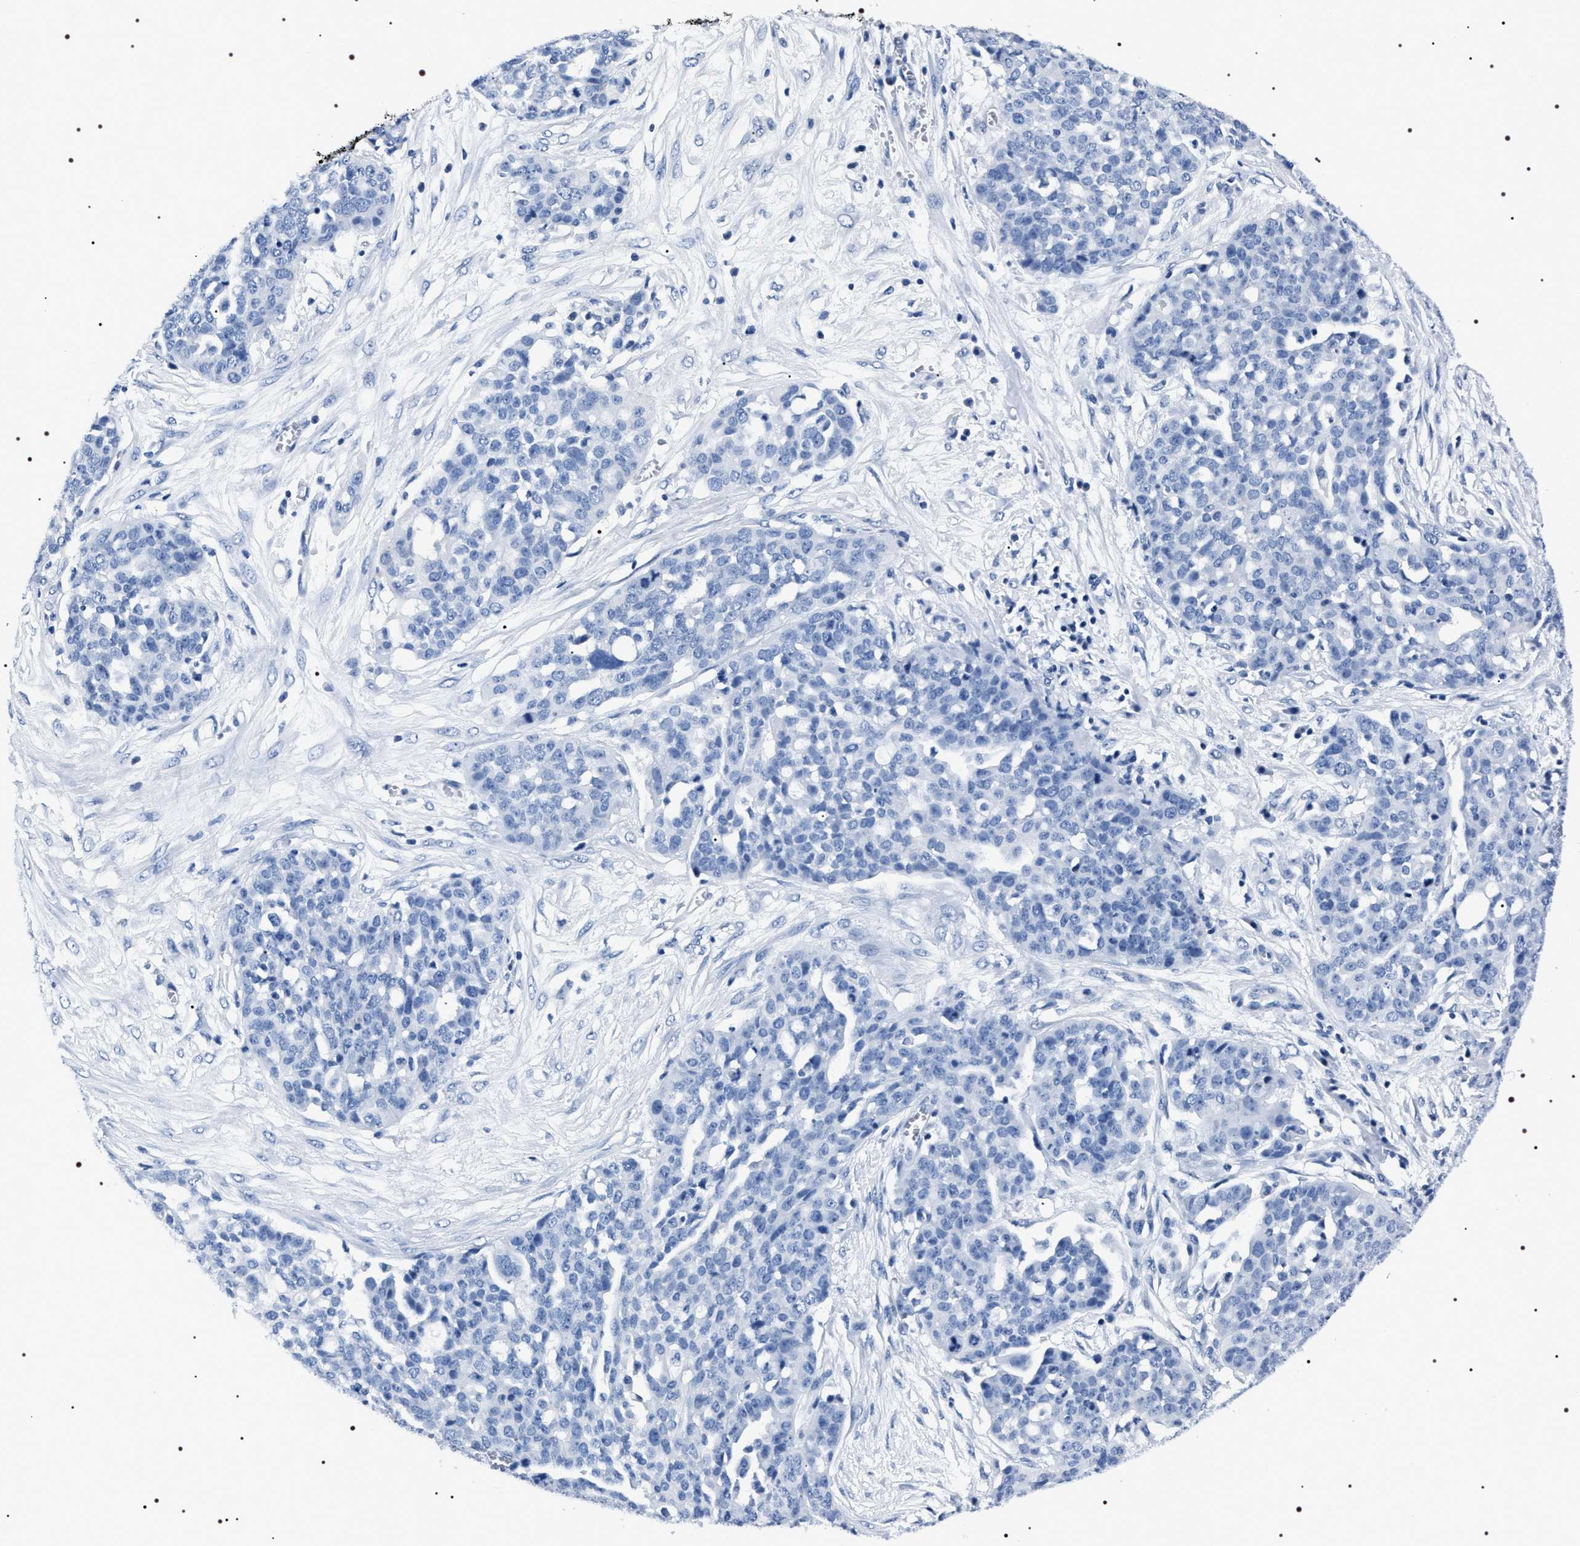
{"staining": {"intensity": "negative", "quantity": "none", "location": "none"}, "tissue": "ovarian cancer", "cell_type": "Tumor cells", "image_type": "cancer", "snomed": [{"axis": "morphology", "description": "Cystadenocarcinoma, serous, NOS"}, {"axis": "topography", "description": "Soft tissue"}, {"axis": "topography", "description": "Ovary"}], "caption": "Immunohistochemical staining of serous cystadenocarcinoma (ovarian) exhibits no significant staining in tumor cells. (DAB IHC, high magnification).", "gene": "ADH4", "patient": {"sex": "female", "age": 57}}